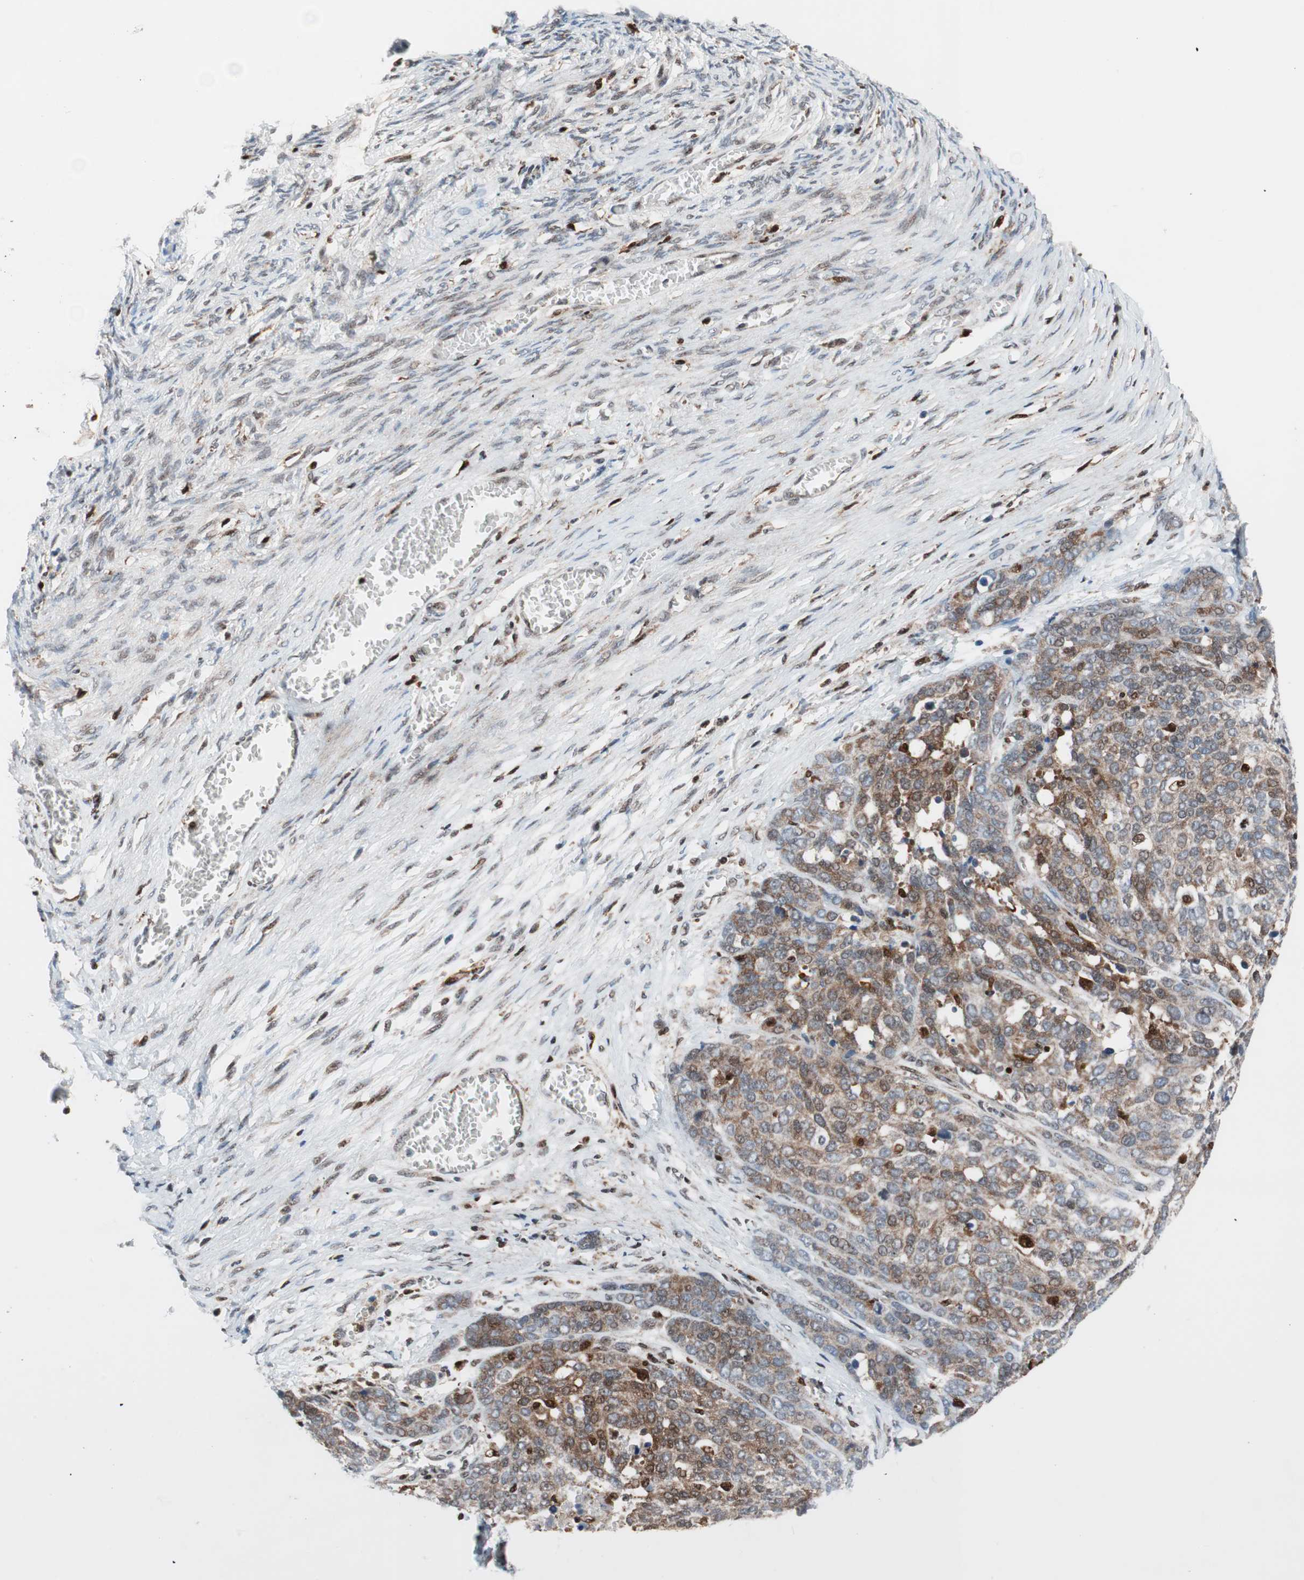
{"staining": {"intensity": "moderate", "quantity": ">75%", "location": "cytoplasmic/membranous,nuclear"}, "tissue": "ovarian cancer", "cell_type": "Tumor cells", "image_type": "cancer", "snomed": [{"axis": "morphology", "description": "Cystadenocarcinoma, serous, NOS"}, {"axis": "topography", "description": "Ovary"}], "caption": "Protein staining demonstrates moderate cytoplasmic/membranous and nuclear staining in approximately >75% of tumor cells in serous cystadenocarcinoma (ovarian).", "gene": "RGS10", "patient": {"sex": "female", "age": 44}}